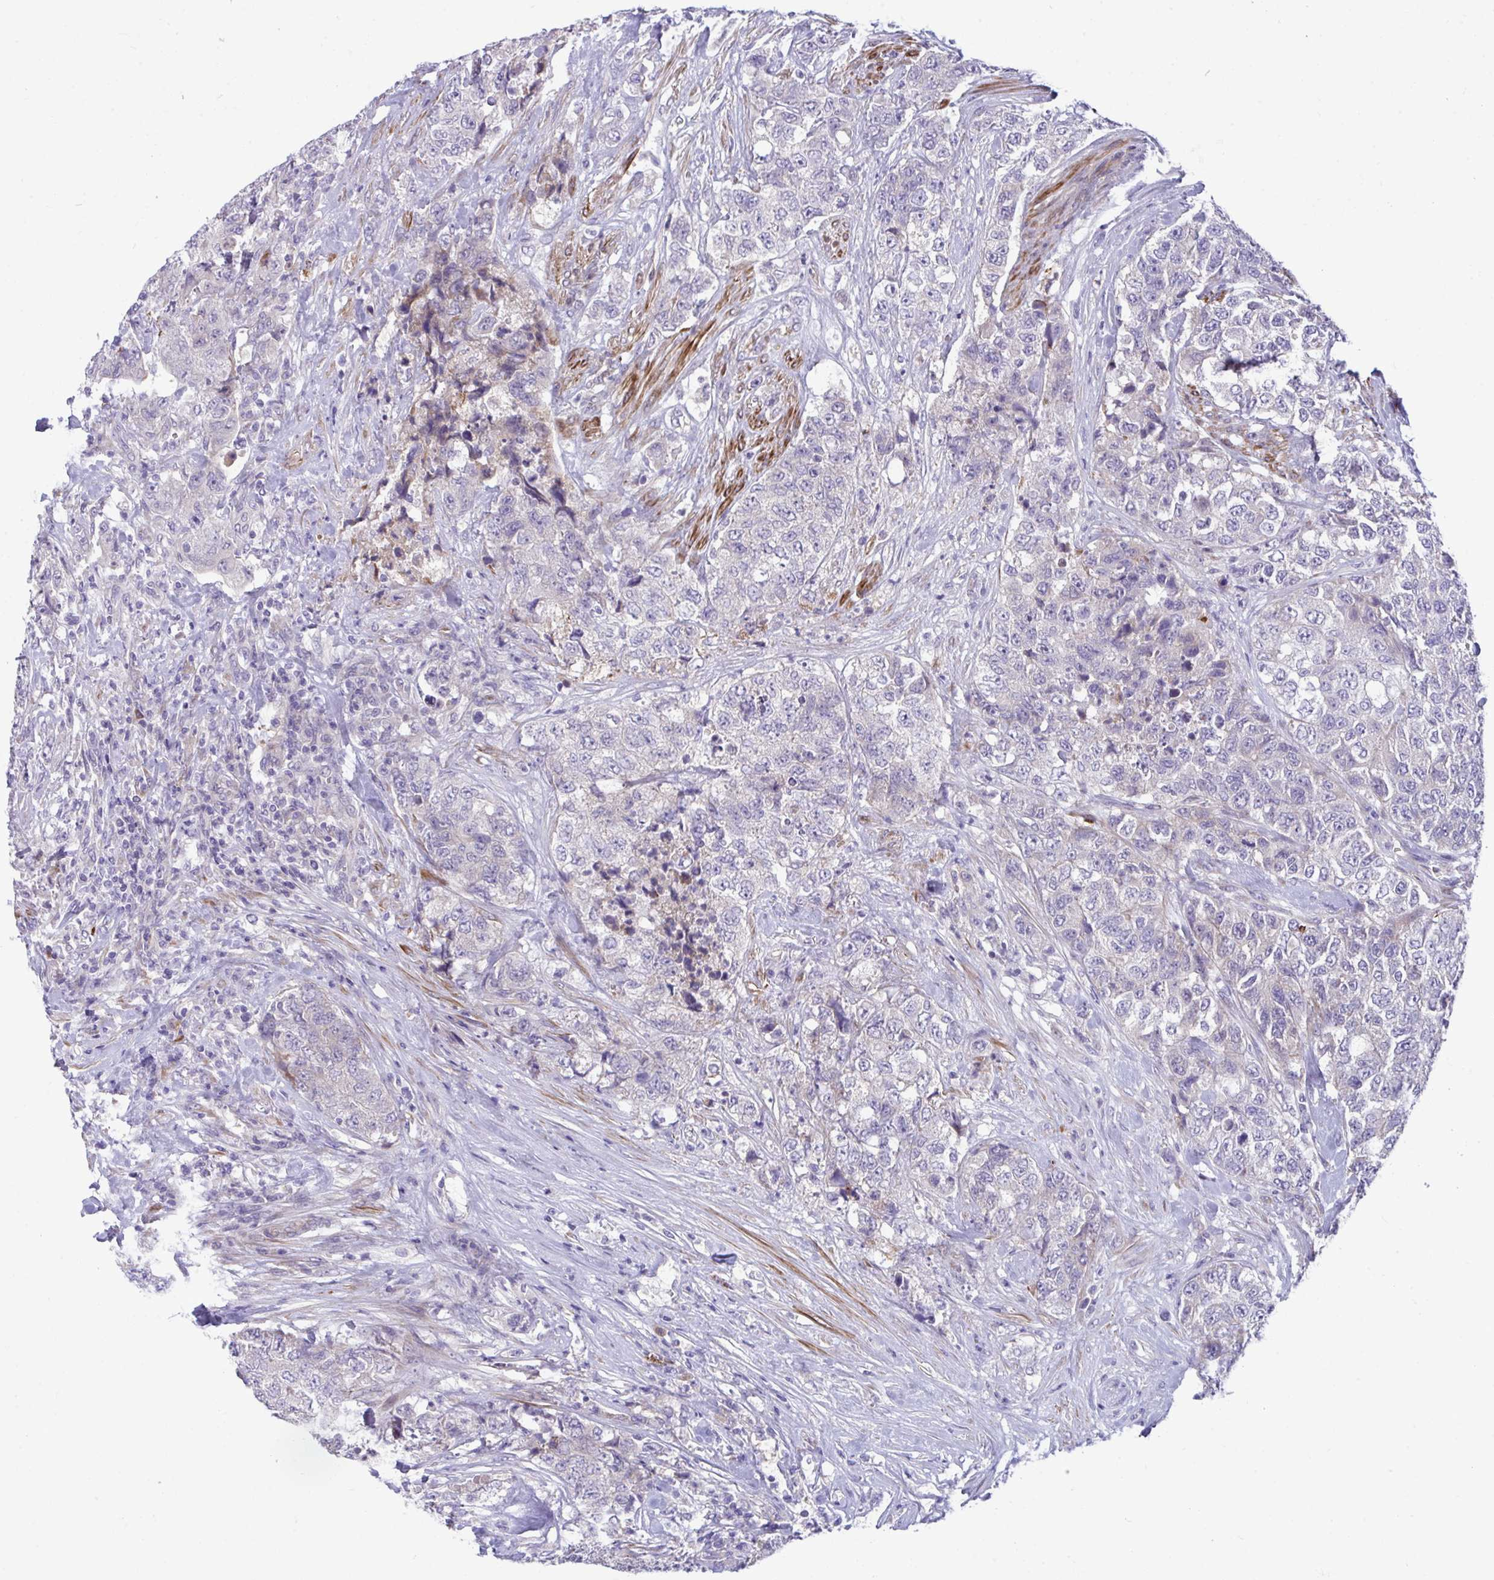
{"staining": {"intensity": "negative", "quantity": "none", "location": "none"}, "tissue": "urothelial cancer", "cell_type": "Tumor cells", "image_type": "cancer", "snomed": [{"axis": "morphology", "description": "Urothelial carcinoma, High grade"}, {"axis": "topography", "description": "Urinary bladder"}], "caption": "Immunohistochemical staining of human high-grade urothelial carcinoma demonstrates no significant positivity in tumor cells. (Stains: DAB immunohistochemistry (IHC) with hematoxylin counter stain, Microscopy: brightfield microscopy at high magnification).", "gene": "PIGZ", "patient": {"sex": "female", "age": 78}}